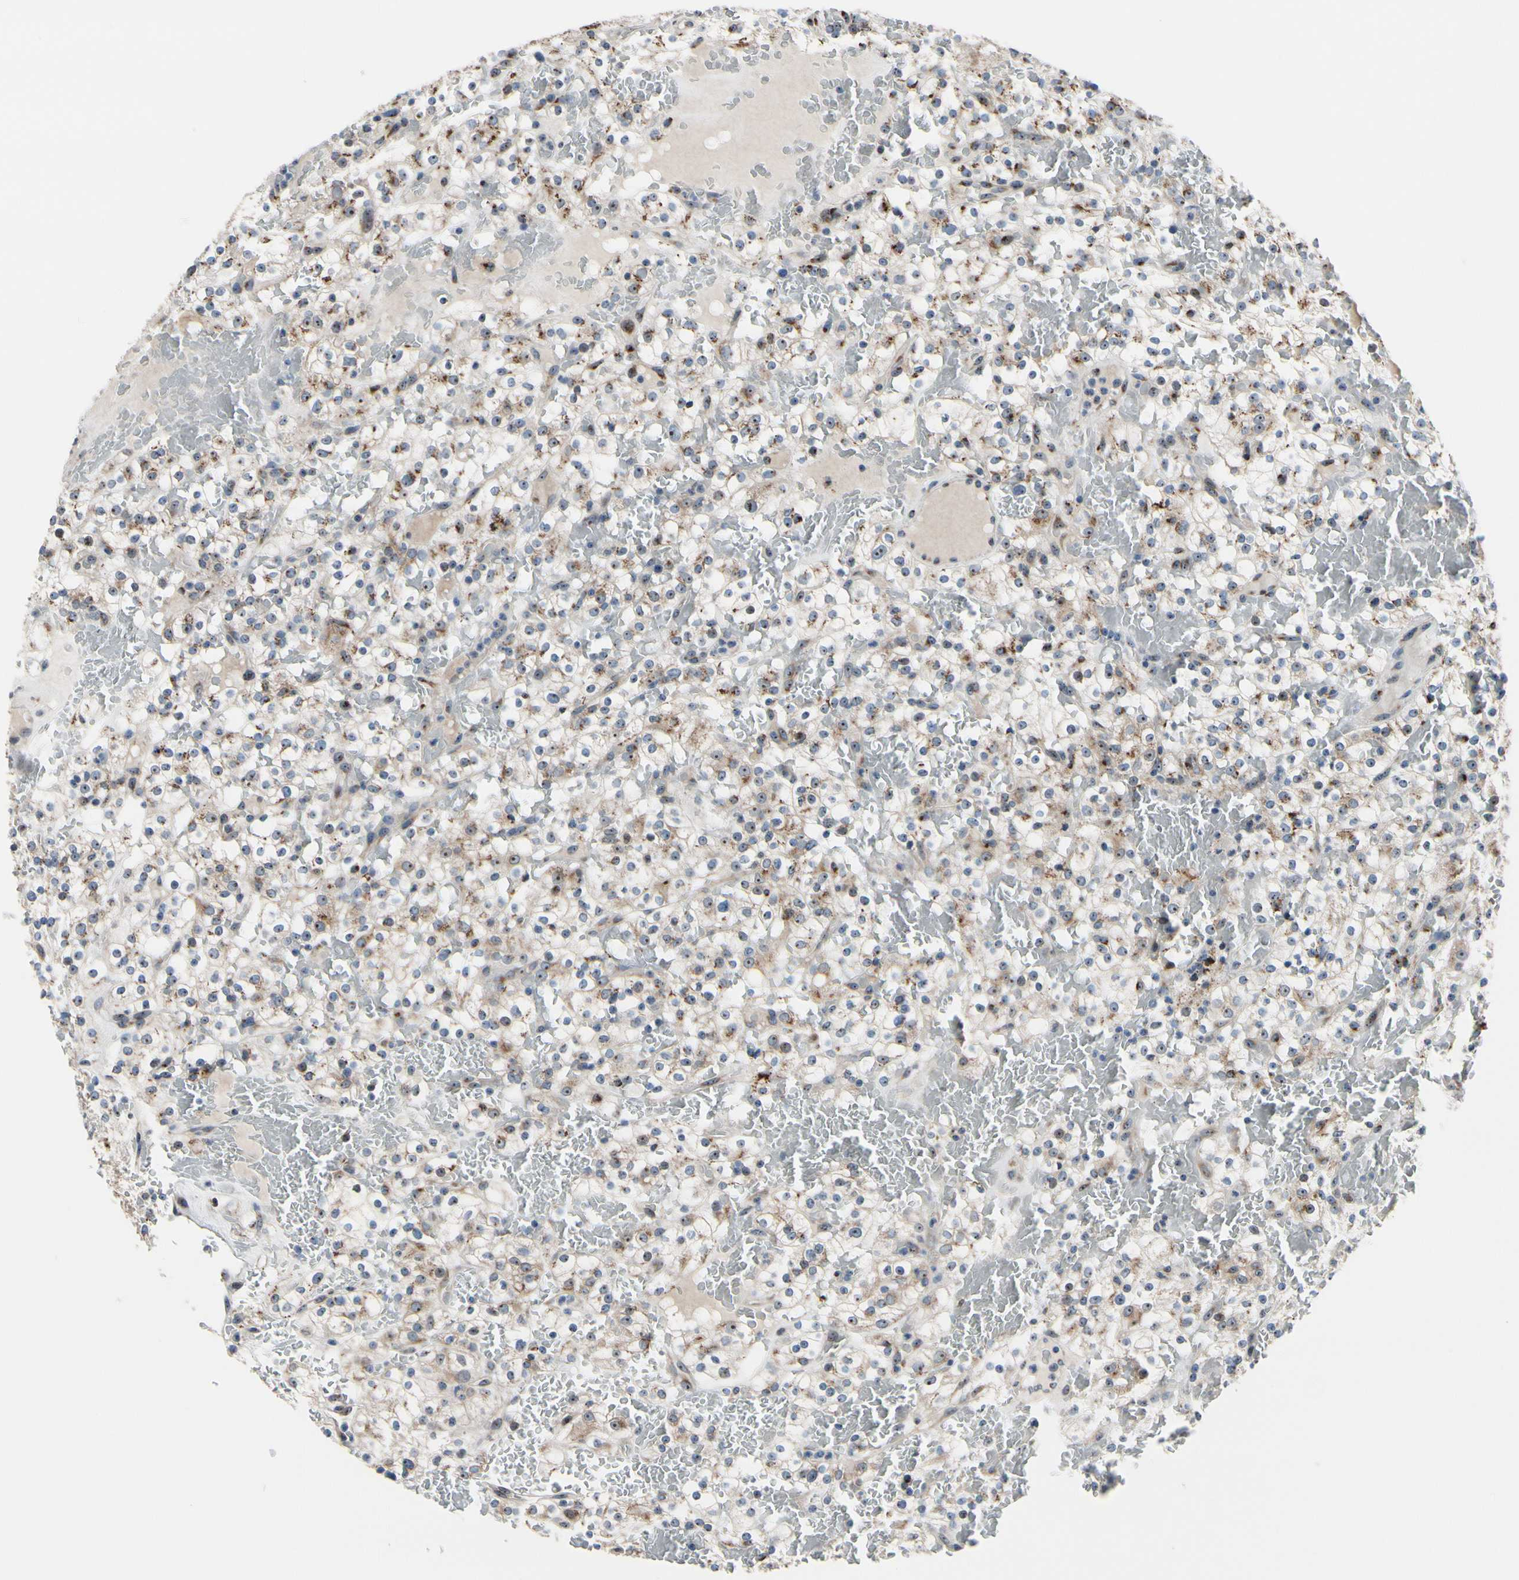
{"staining": {"intensity": "weak", "quantity": ">75%", "location": "cytoplasmic/membranous"}, "tissue": "renal cancer", "cell_type": "Tumor cells", "image_type": "cancer", "snomed": [{"axis": "morphology", "description": "Normal tissue, NOS"}, {"axis": "morphology", "description": "Adenocarcinoma, NOS"}, {"axis": "topography", "description": "Kidney"}], "caption": "An image showing weak cytoplasmic/membranous positivity in approximately >75% of tumor cells in renal adenocarcinoma, as visualized by brown immunohistochemical staining.", "gene": "TMED7", "patient": {"sex": "female", "age": 72}}